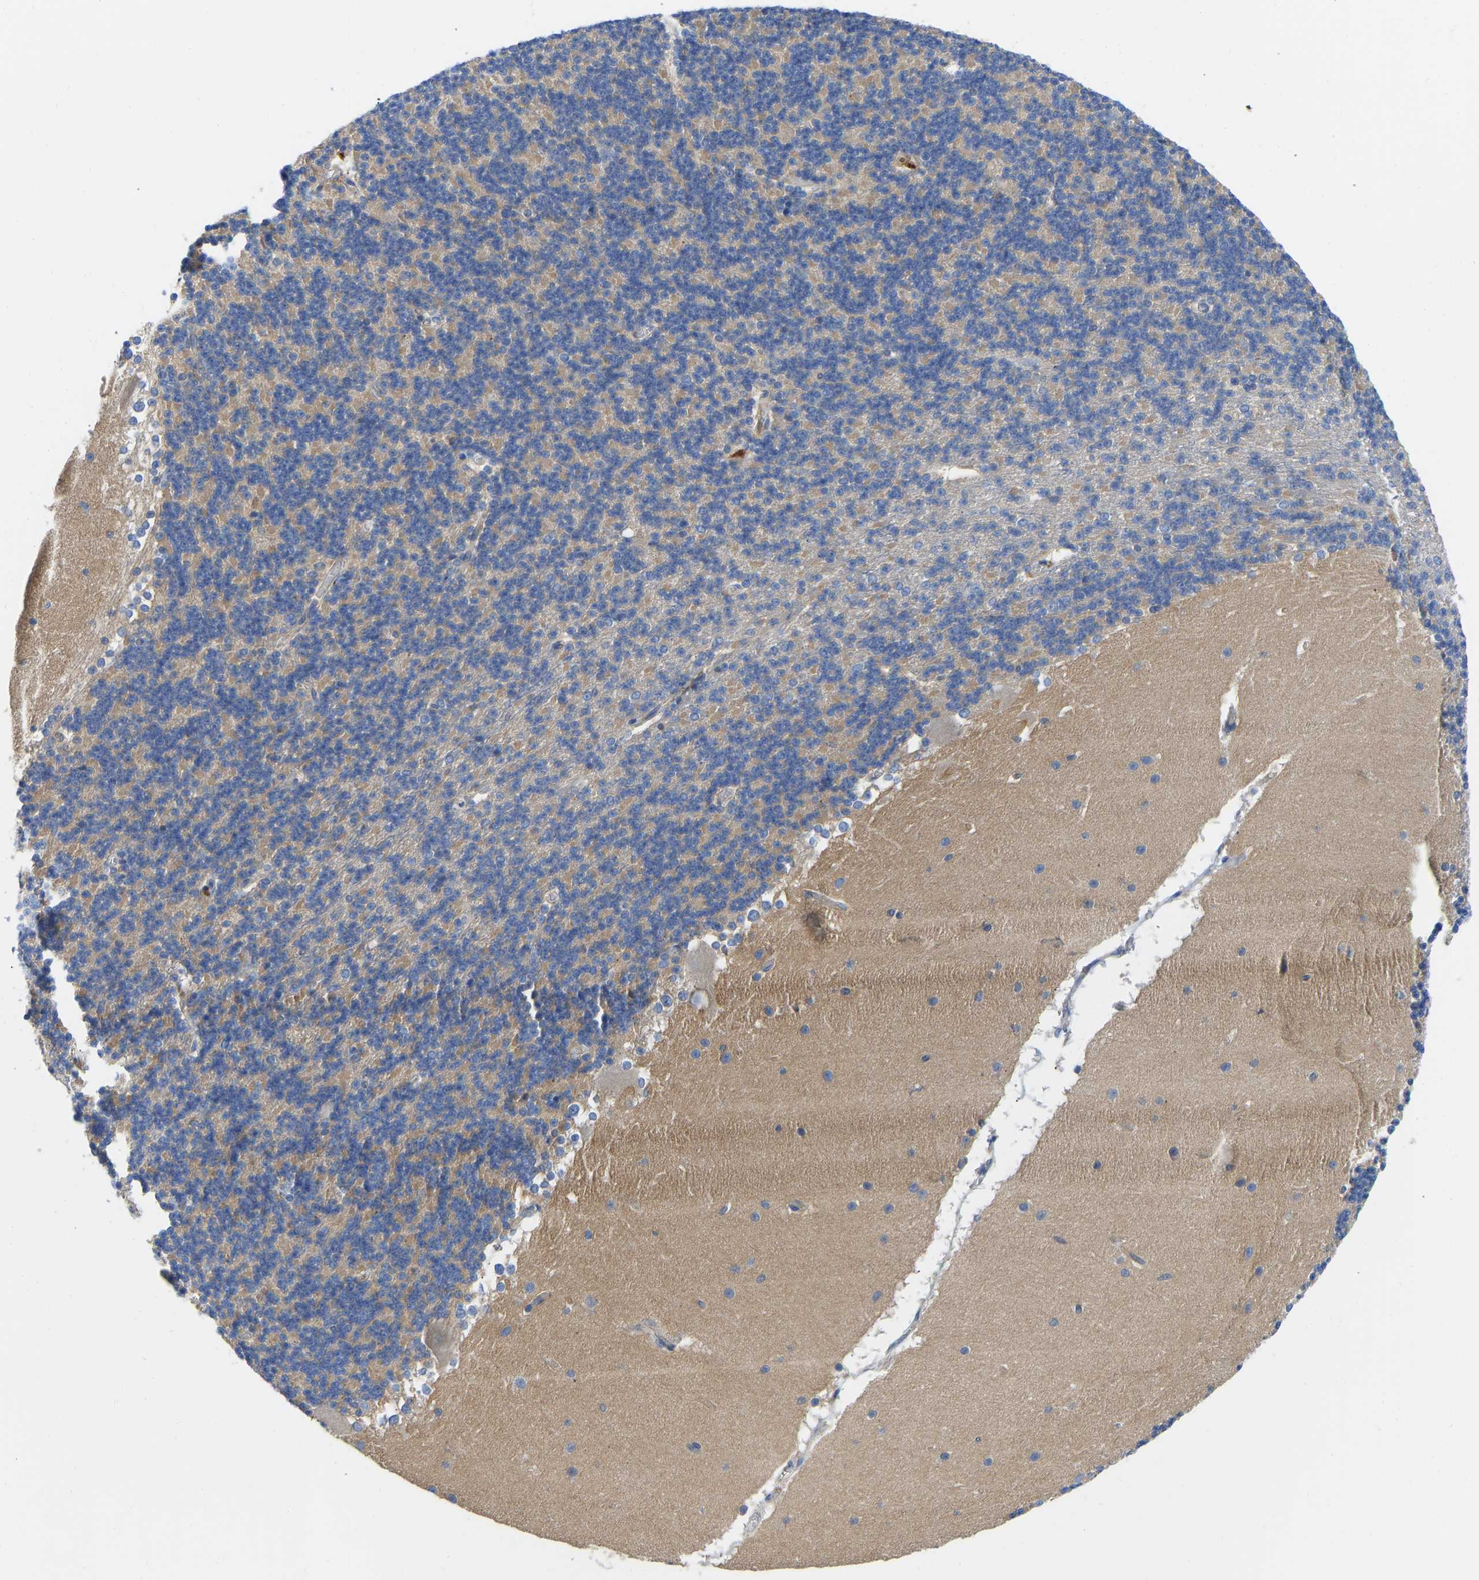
{"staining": {"intensity": "negative", "quantity": "none", "location": "none"}, "tissue": "cerebellum", "cell_type": "Cells in granular layer", "image_type": "normal", "snomed": [{"axis": "morphology", "description": "Normal tissue, NOS"}, {"axis": "topography", "description": "Cerebellum"}], "caption": "This is an IHC micrograph of benign human cerebellum. There is no positivity in cells in granular layer.", "gene": "CHAD", "patient": {"sex": "female", "age": 19}}